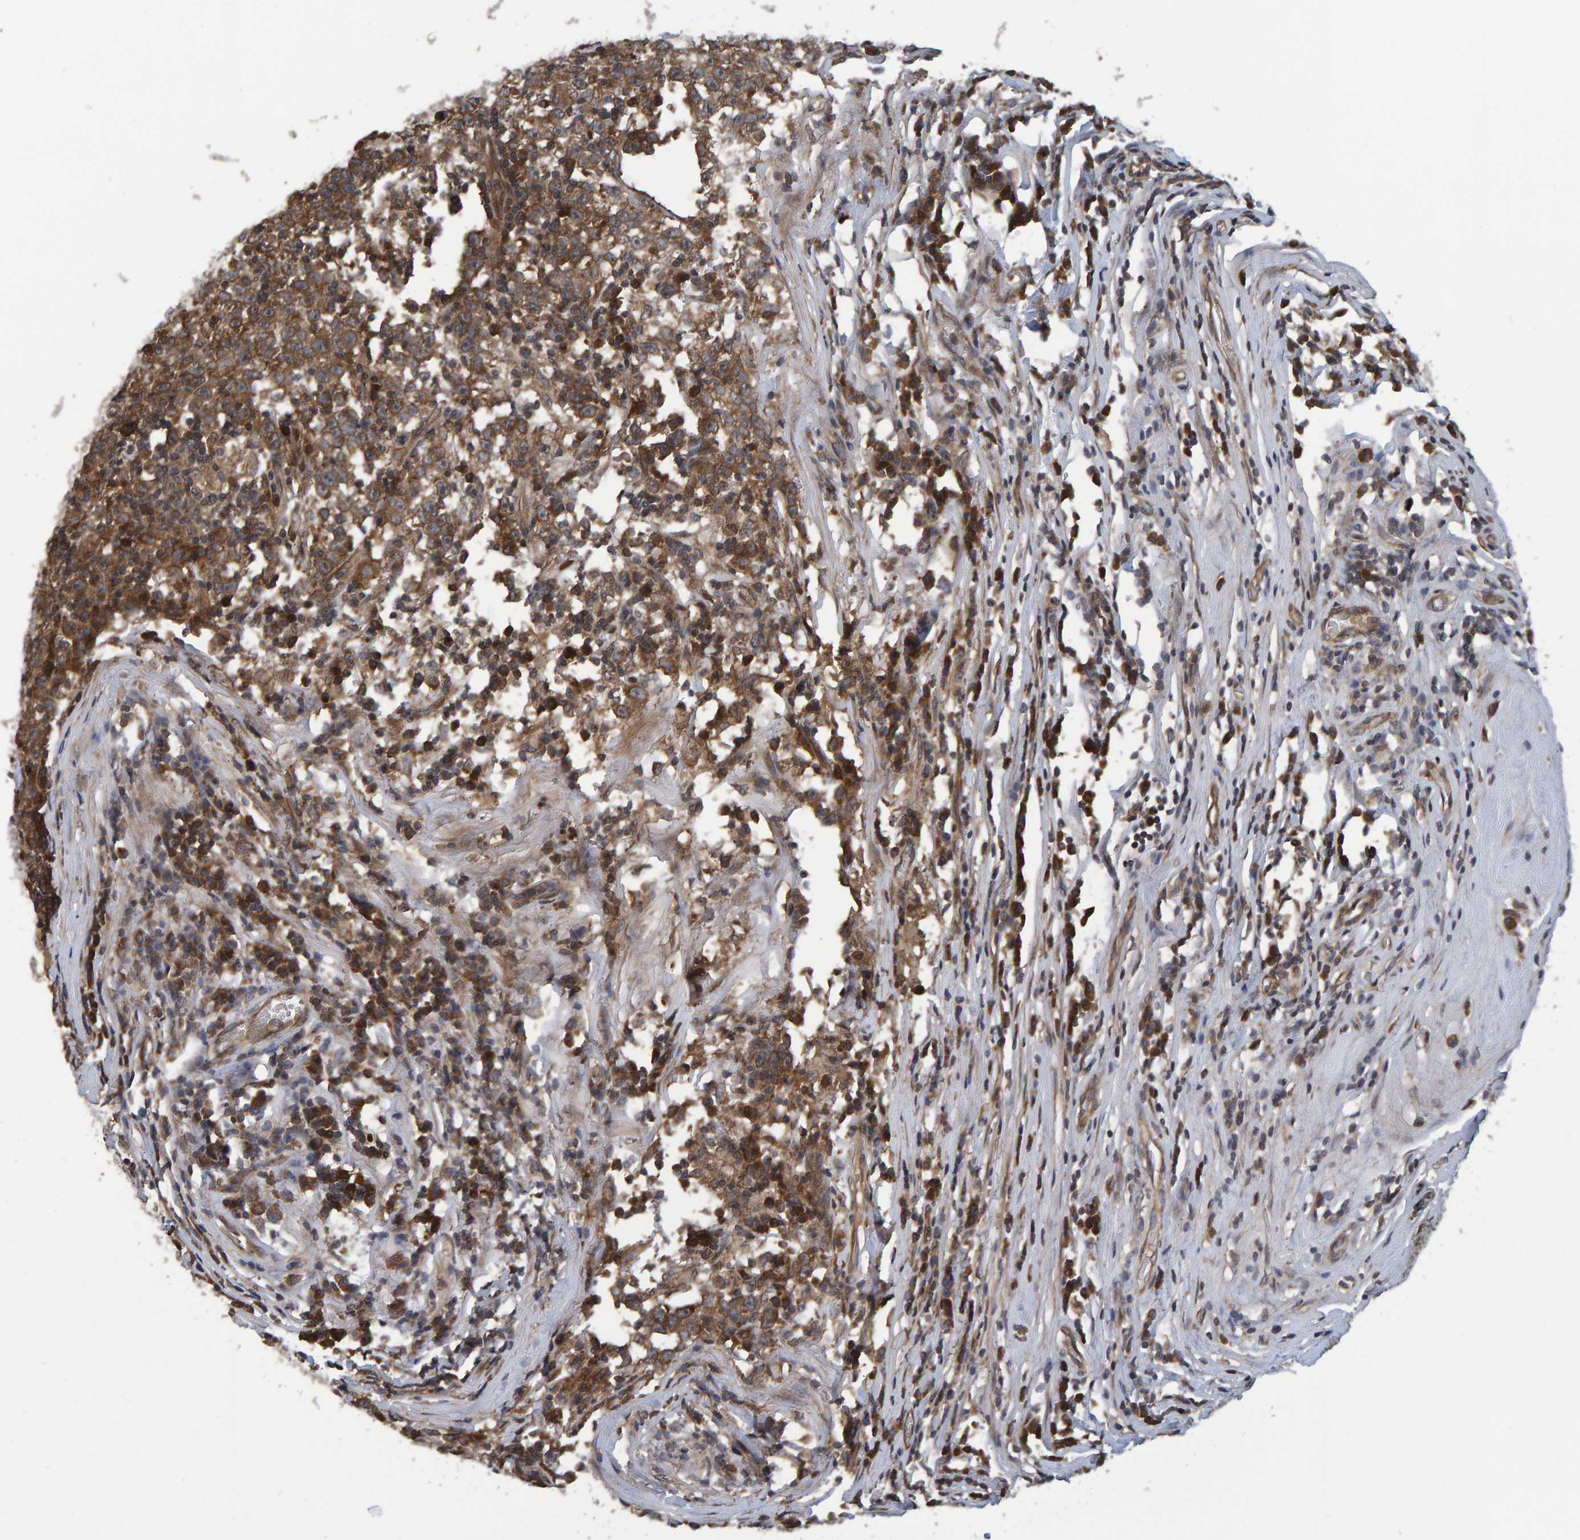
{"staining": {"intensity": "strong", "quantity": ">75%", "location": "cytoplasmic/membranous"}, "tissue": "testis cancer", "cell_type": "Tumor cells", "image_type": "cancer", "snomed": [{"axis": "morphology", "description": "Seminoma, NOS"}, {"axis": "topography", "description": "Testis"}], "caption": "Testis seminoma stained with immunohistochemistry (IHC) displays strong cytoplasmic/membranous staining in approximately >75% of tumor cells.", "gene": "GAB2", "patient": {"sex": "male", "age": 43}}